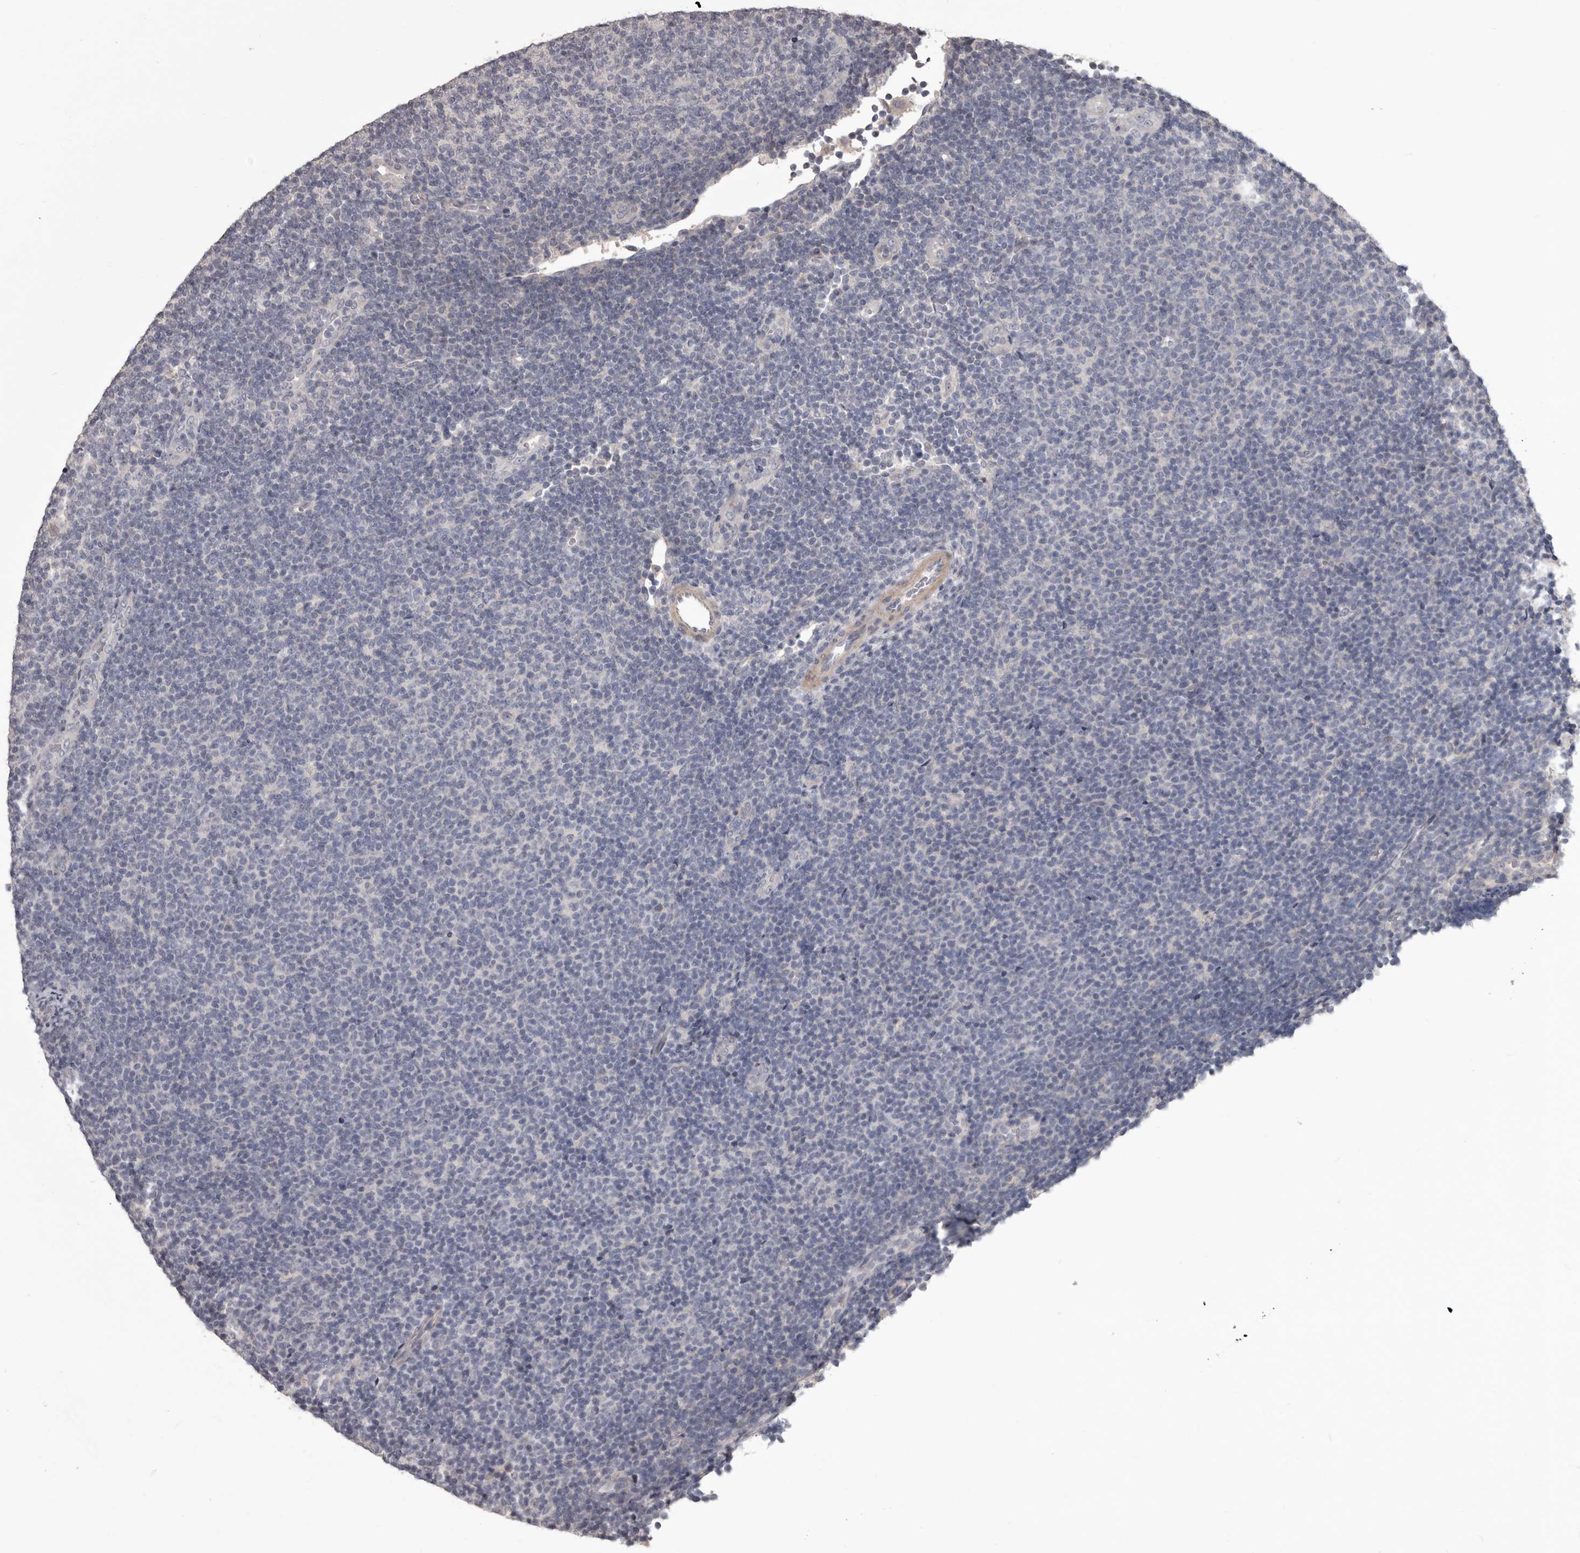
{"staining": {"intensity": "negative", "quantity": "none", "location": "none"}, "tissue": "lymphoma", "cell_type": "Tumor cells", "image_type": "cancer", "snomed": [{"axis": "morphology", "description": "Malignant lymphoma, non-Hodgkin's type, Low grade"}, {"axis": "topography", "description": "Lymph node"}], "caption": "DAB (3,3'-diaminobenzidine) immunohistochemical staining of malignant lymphoma, non-Hodgkin's type (low-grade) exhibits no significant expression in tumor cells.", "gene": "LPAR6", "patient": {"sex": "male", "age": 66}}